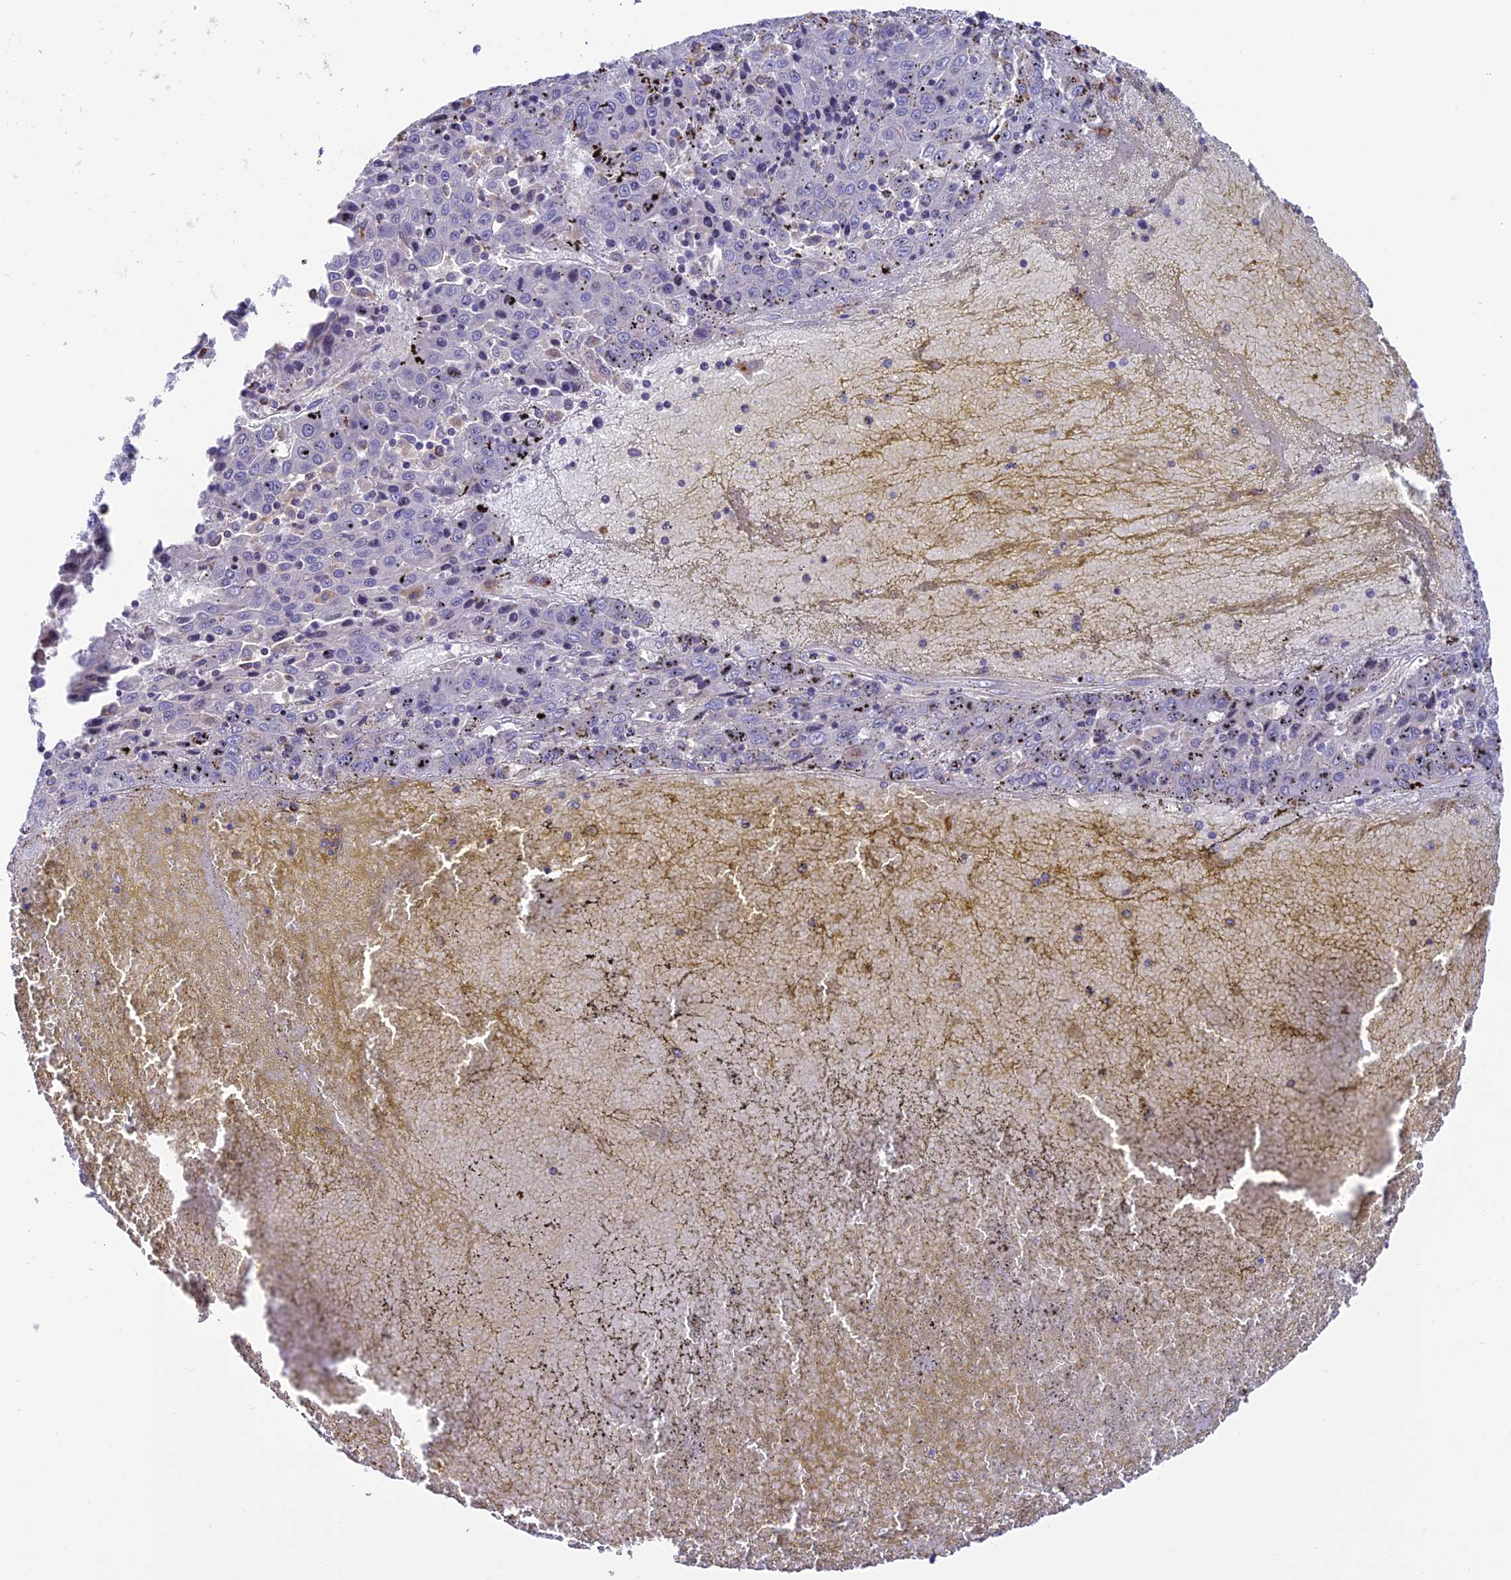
{"staining": {"intensity": "negative", "quantity": "none", "location": "none"}, "tissue": "liver cancer", "cell_type": "Tumor cells", "image_type": "cancer", "snomed": [{"axis": "morphology", "description": "Carcinoma, Hepatocellular, NOS"}, {"axis": "topography", "description": "Liver"}], "caption": "A photomicrograph of liver cancer (hepatocellular carcinoma) stained for a protein exhibits no brown staining in tumor cells.", "gene": "ARHGEF18", "patient": {"sex": "female", "age": 53}}